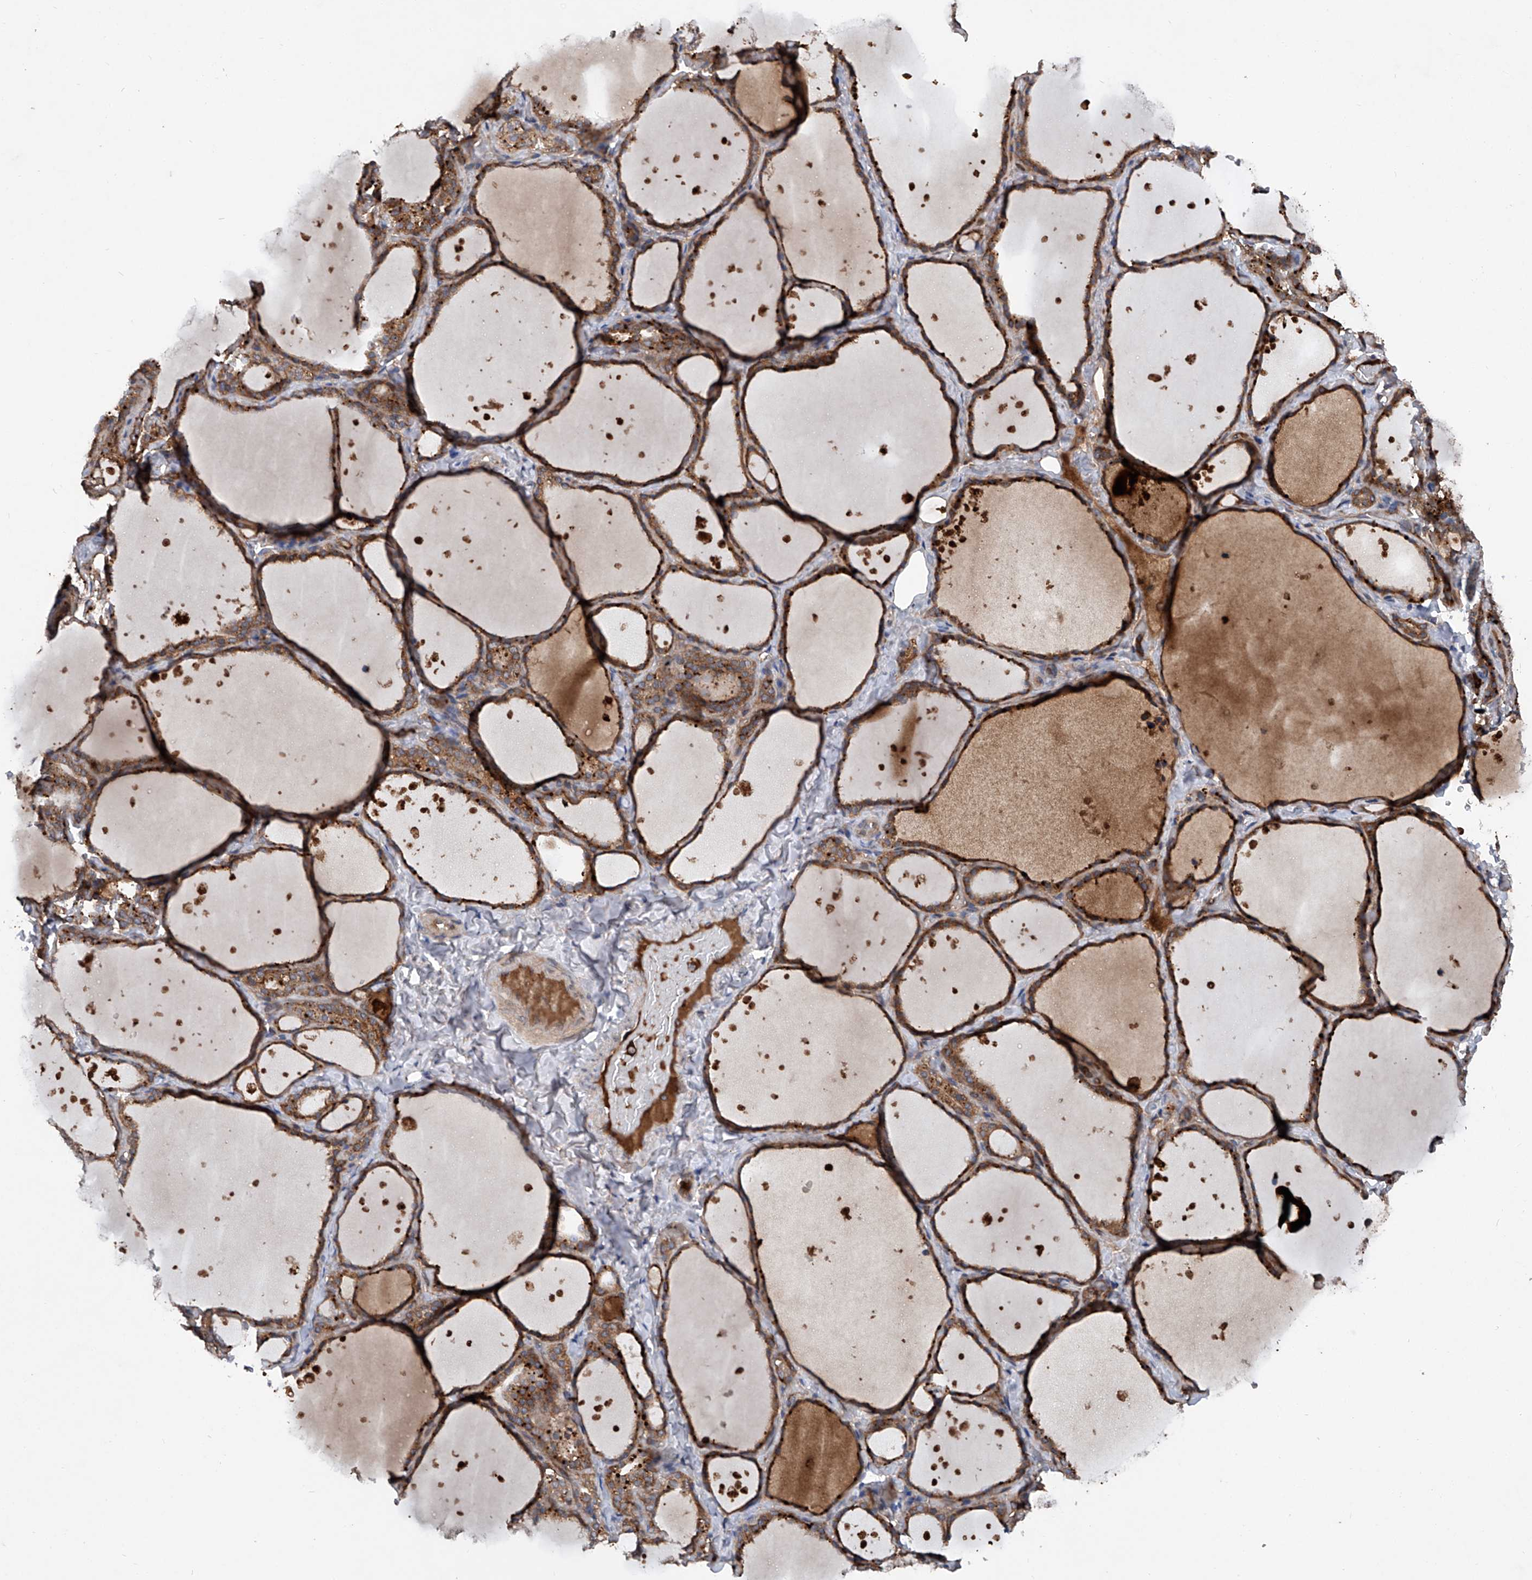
{"staining": {"intensity": "moderate", "quantity": ">75%", "location": "cytoplasmic/membranous"}, "tissue": "thyroid gland", "cell_type": "Glandular cells", "image_type": "normal", "snomed": [{"axis": "morphology", "description": "Normal tissue, NOS"}, {"axis": "topography", "description": "Thyroid gland"}], "caption": "IHC histopathology image of benign thyroid gland: thyroid gland stained using immunohistochemistry (IHC) reveals medium levels of moderate protein expression localized specifically in the cytoplasmic/membranous of glandular cells, appearing as a cytoplasmic/membranous brown color.", "gene": "ASCC3", "patient": {"sex": "female", "age": 44}}